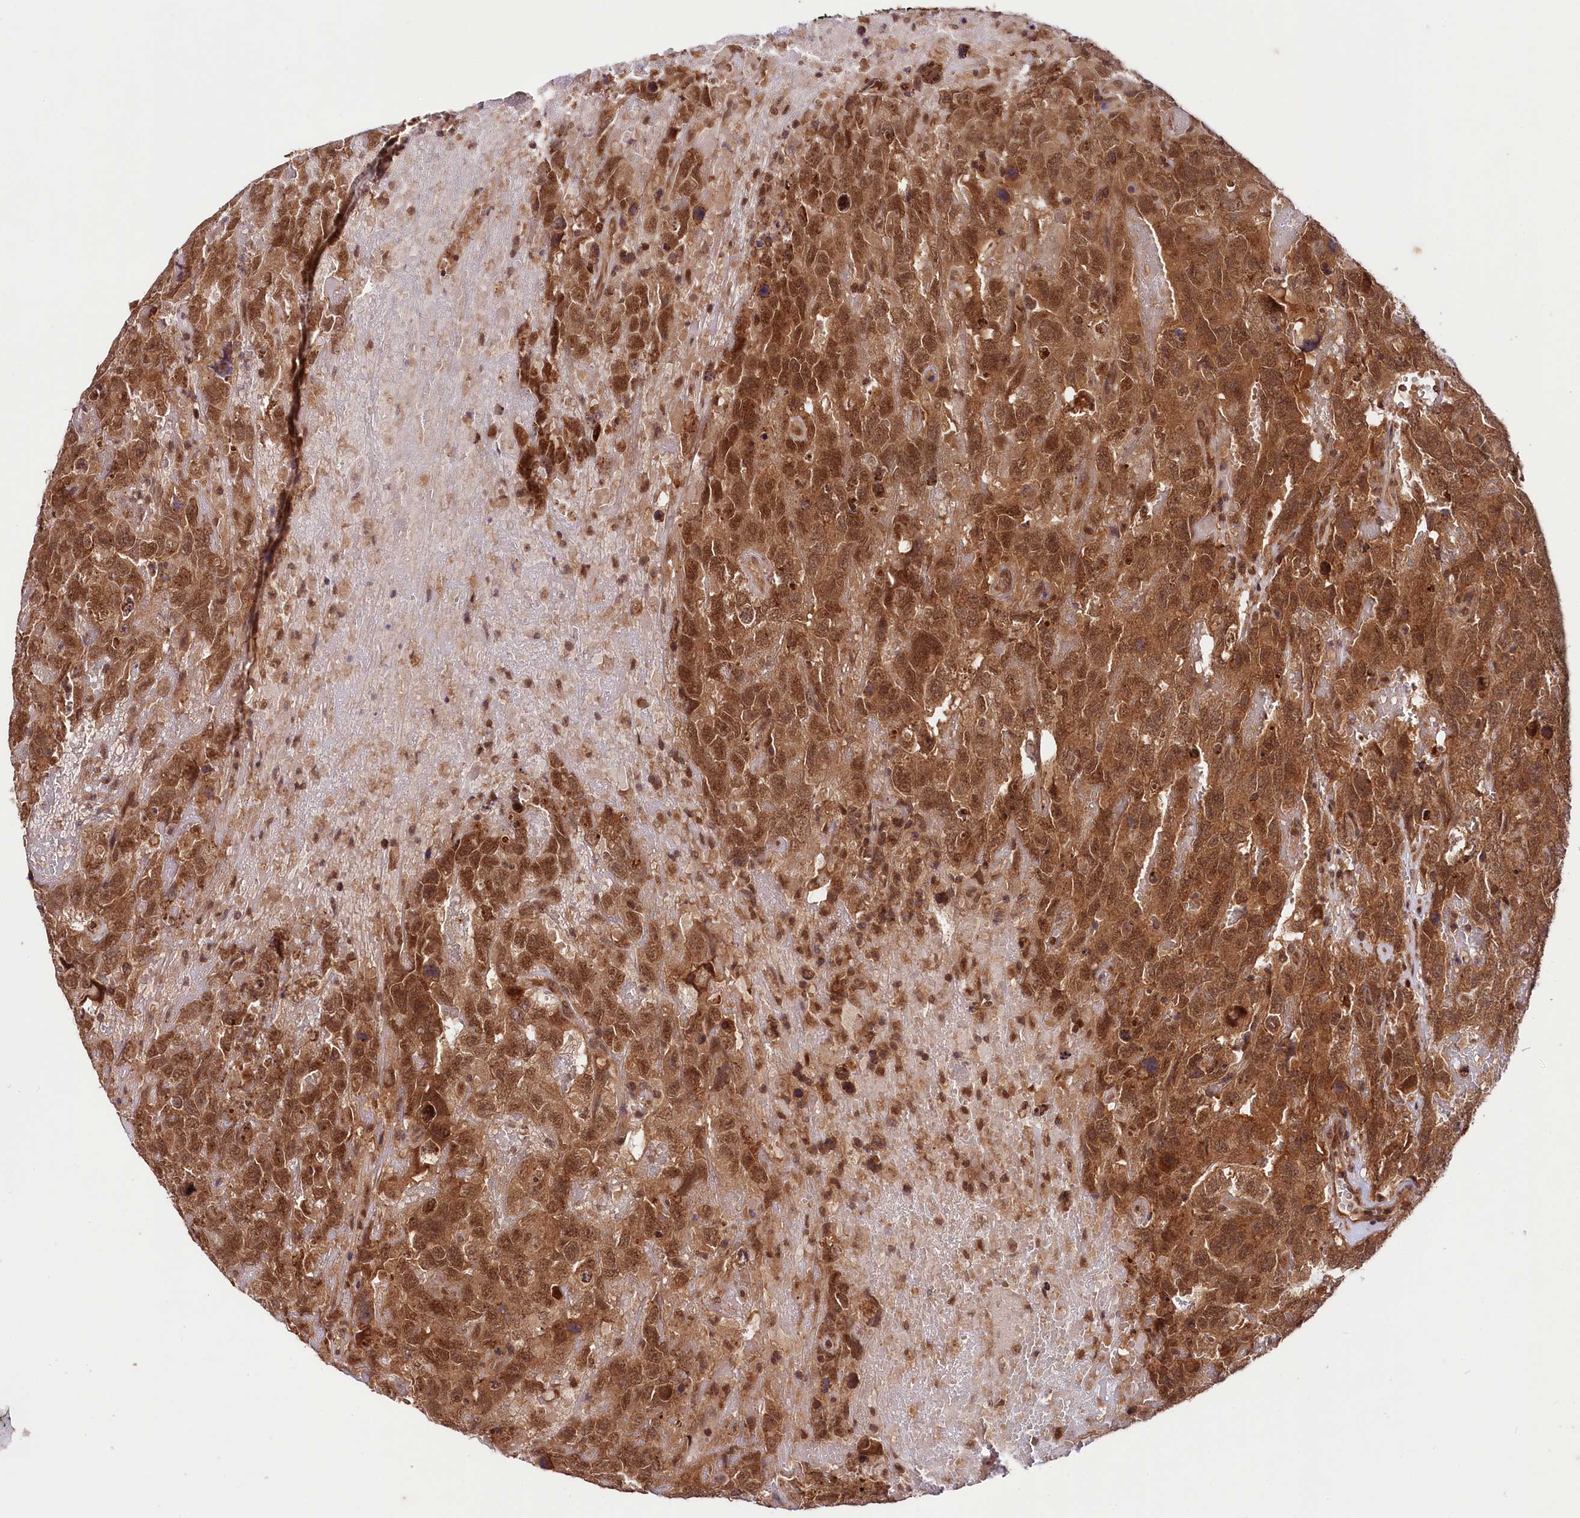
{"staining": {"intensity": "strong", "quantity": ">75%", "location": "cytoplasmic/membranous,nuclear"}, "tissue": "testis cancer", "cell_type": "Tumor cells", "image_type": "cancer", "snomed": [{"axis": "morphology", "description": "Carcinoma, Embryonal, NOS"}, {"axis": "topography", "description": "Testis"}], "caption": "Tumor cells reveal high levels of strong cytoplasmic/membranous and nuclear positivity in approximately >75% of cells in human embryonal carcinoma (testis). (DAB (3,3'-diaminobenzidine) = brown stain, brightfield microscopy at high magnification).", "gene": "UBE3A", "patient": {"sex": "male", "age": 45}}